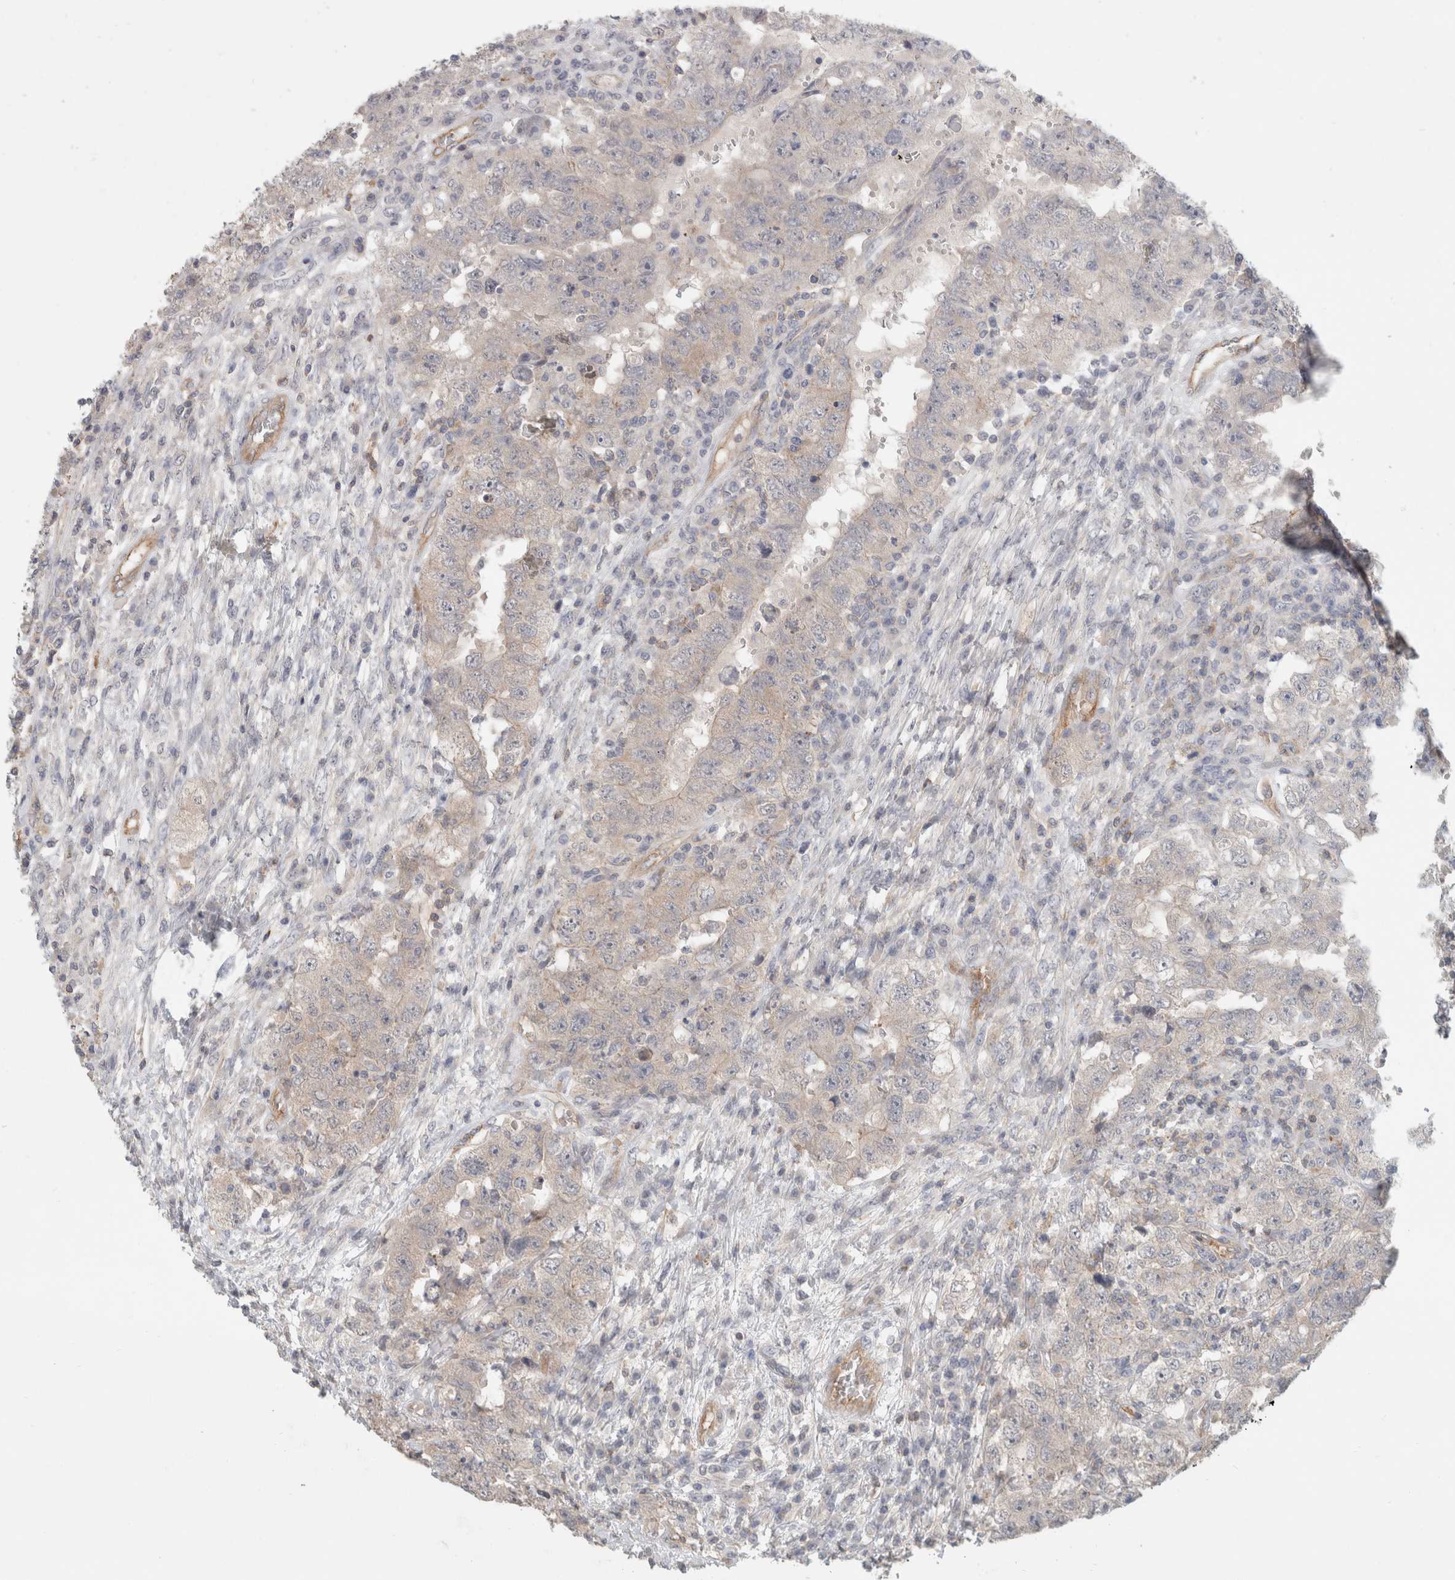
{"staining": {"intensity": "negative", "quantity": "none", "location": "none"}, "tissue": "testis cancer", "cell_type": "Tumor cells", "image_type": "cancer", "snomed": [{"axis": "morphology", "description": "Carcinoma, Embryonal, NOS"}, {"axis": "topography", "description": "Testis"}], "caption": "DAB immunohistochemical staining of testis cancer (embryonal carcinoma) displays no significant staining in tumor cells.", "gene": "RASAL2", "patient": {"sex": "male", "age": 26}}